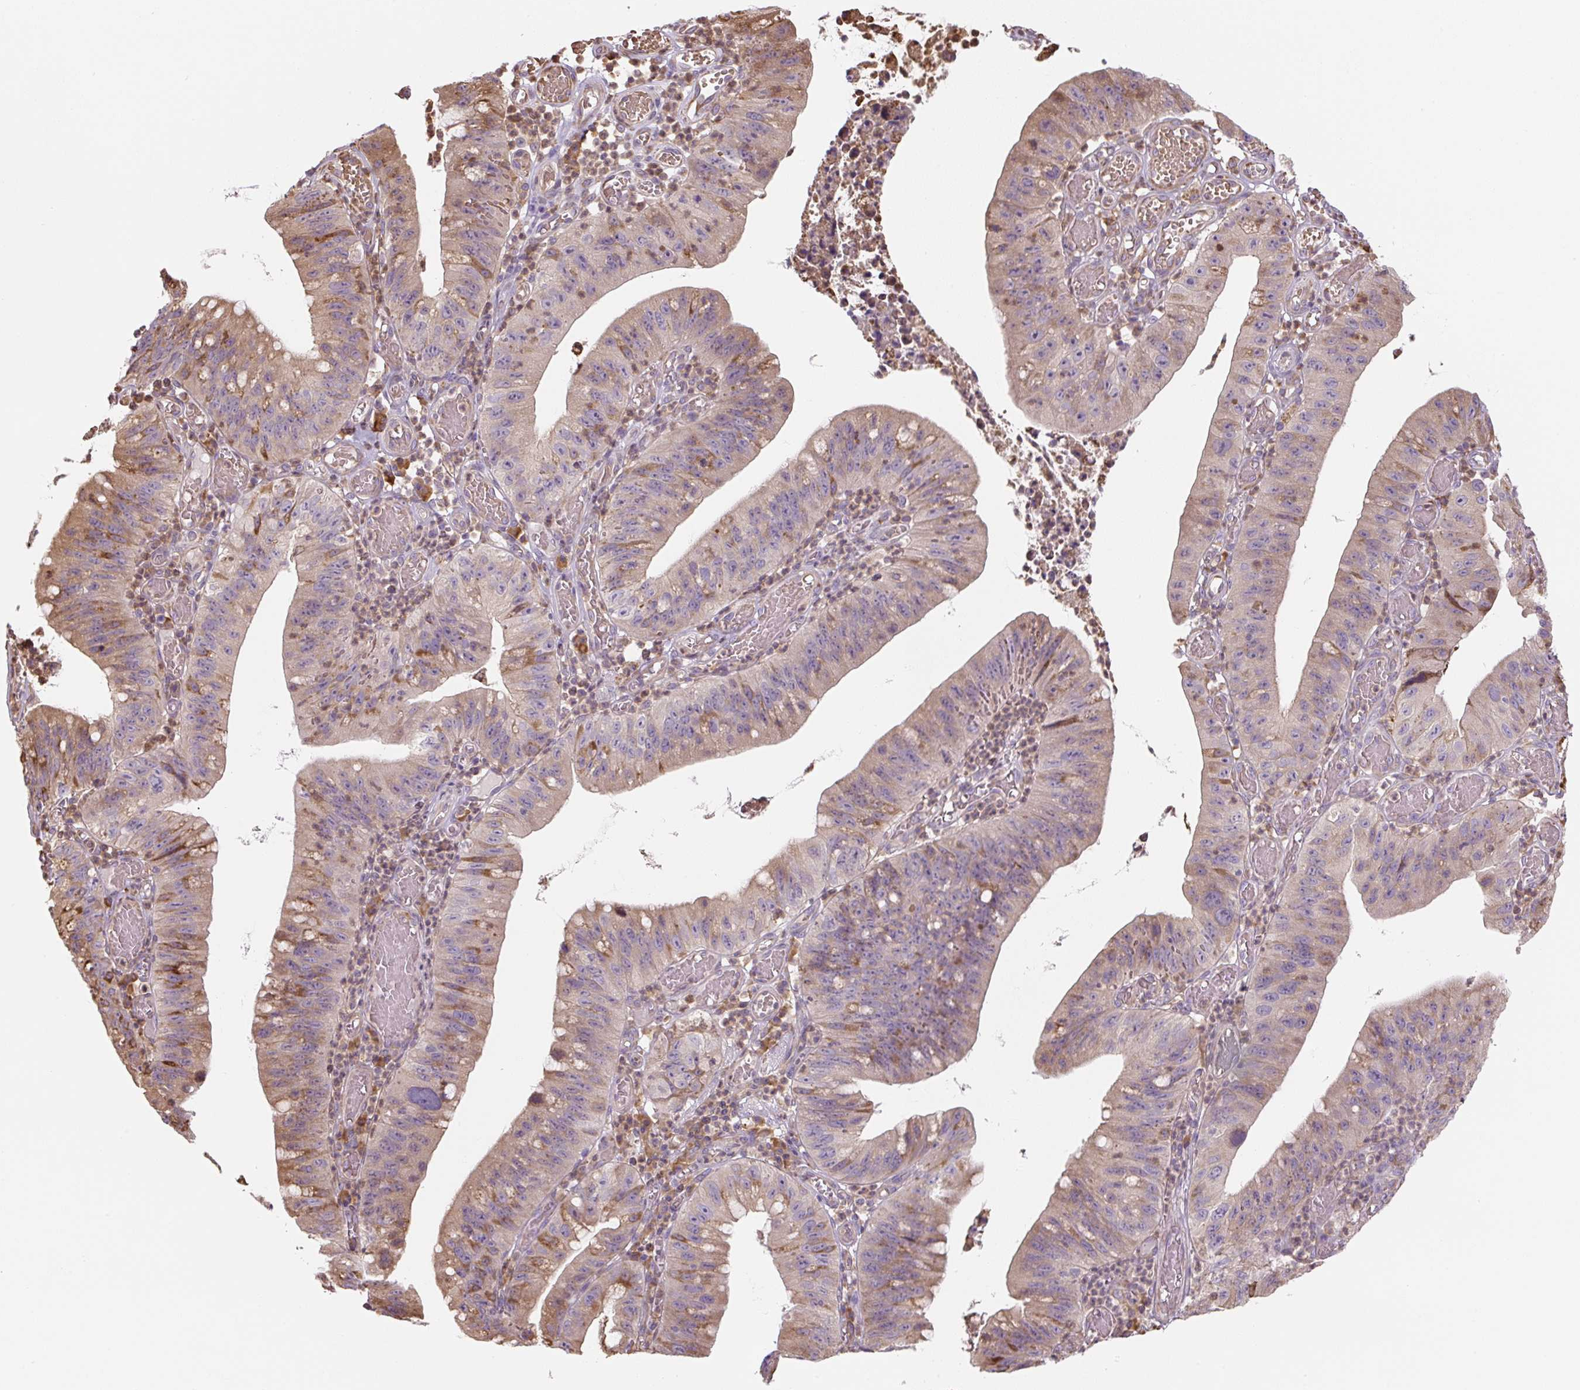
{"staining": {"intensity": "moderate", "quantity": "<25%", "location": "cytoplasmic/membranous"}, "tissue": "stomach cancer", "cell_type": "Tumor cells", "image_type": "cancer", "snomed": [{"axis": "morphology", "description": "Adenocarcinoma, NOS"}, {"axis": "topography", "description": "Stomach"}], "caption": "There is low levels of moderate cytoplasmic/membranous staining in tumor cells of stomach adenocarcinoma, as demonstrated by immunohistochemical staining (brown color).", "gene": "RASA1", "patient": {"sex": "male", "age": 59}}